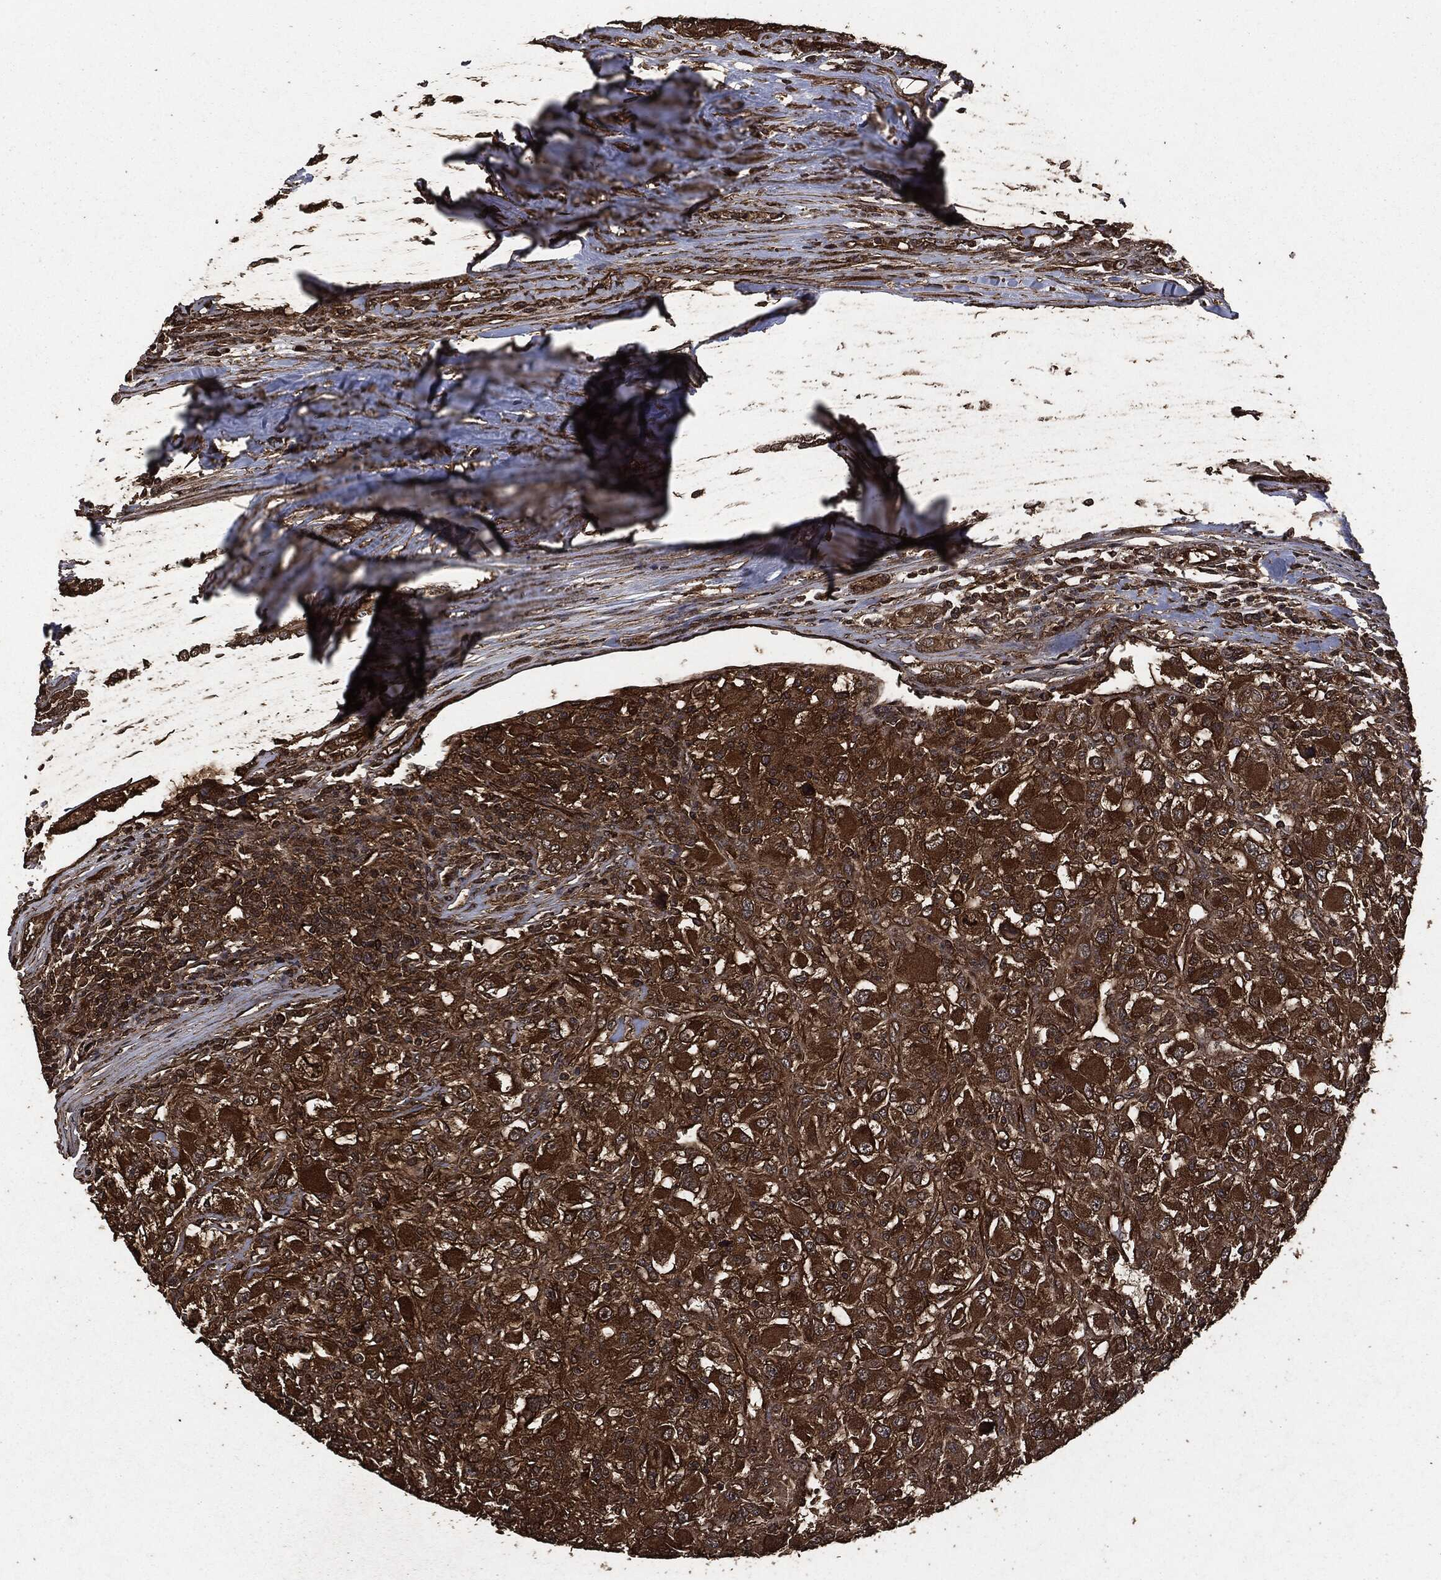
{"staining": {"intensity": "strong", "quantity": ">75%", "location": "cytoplasmic/membranous"}, "tissue": "renal cancer", "cell_type": "Tumor cells", "image_type": "cancer", "snomed": [{"axis": "morphology", "description": "Adenocarcinoma, NOS"}, {"axis": "topography", "description": "Kidney"}], "caption": "Renal cancer (adenocarcinoma) tissue reveals strong cytoplasmic/membranous positivity in about >75% of tumor cells The staining was performed using DAB (3,3'-diaminobenzidine), with brown indicating positive protein expression. Nuclei are stained blue with hematoxylin.", "gene": "HRAS", "patient": {"sex": "female", "age": 67}}